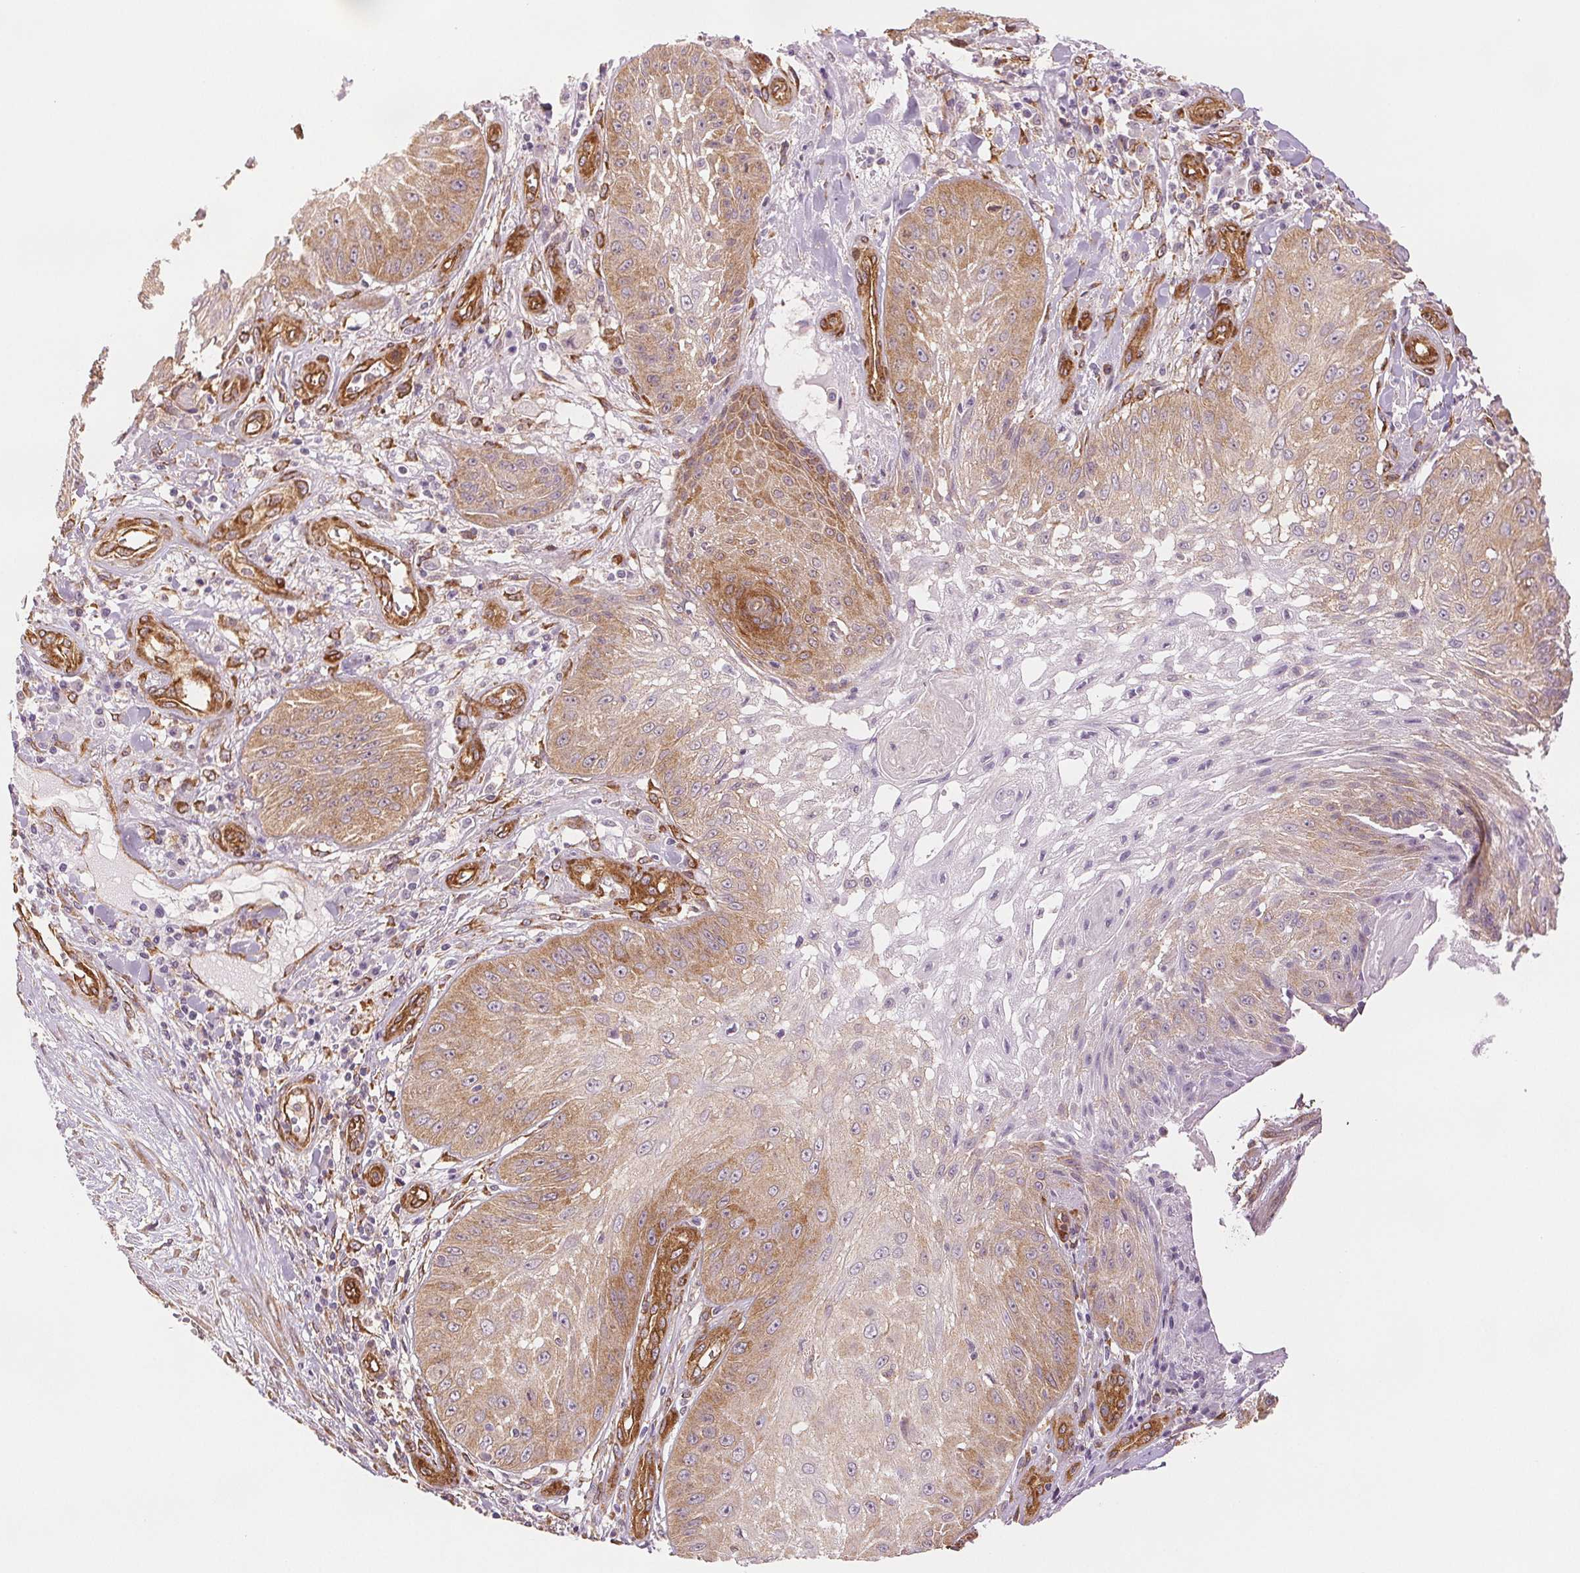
{"staining": {"intensity": "weak", "quantity": "25%-75%", "location": "cytoplasmic/membranous"}, "tissue": "skin cancer", "cell_type": "Tumor cells", "image_type": "cancer", "snomed": [{"axis": "morphology", "description": "Squamous cell carcinoma, NOS"}, {"axis": "topography", "description": "Skin"}], "caption": "Immunohistochemical staining of human skin cancer (squamous cell carcinoma) demonstrates weak cytoplasmic/membranous protein expression in approximately 25%-75% of tumor cells.", "gene": "DIAPH2", "patient": {"sex": "male", "age": 70}}